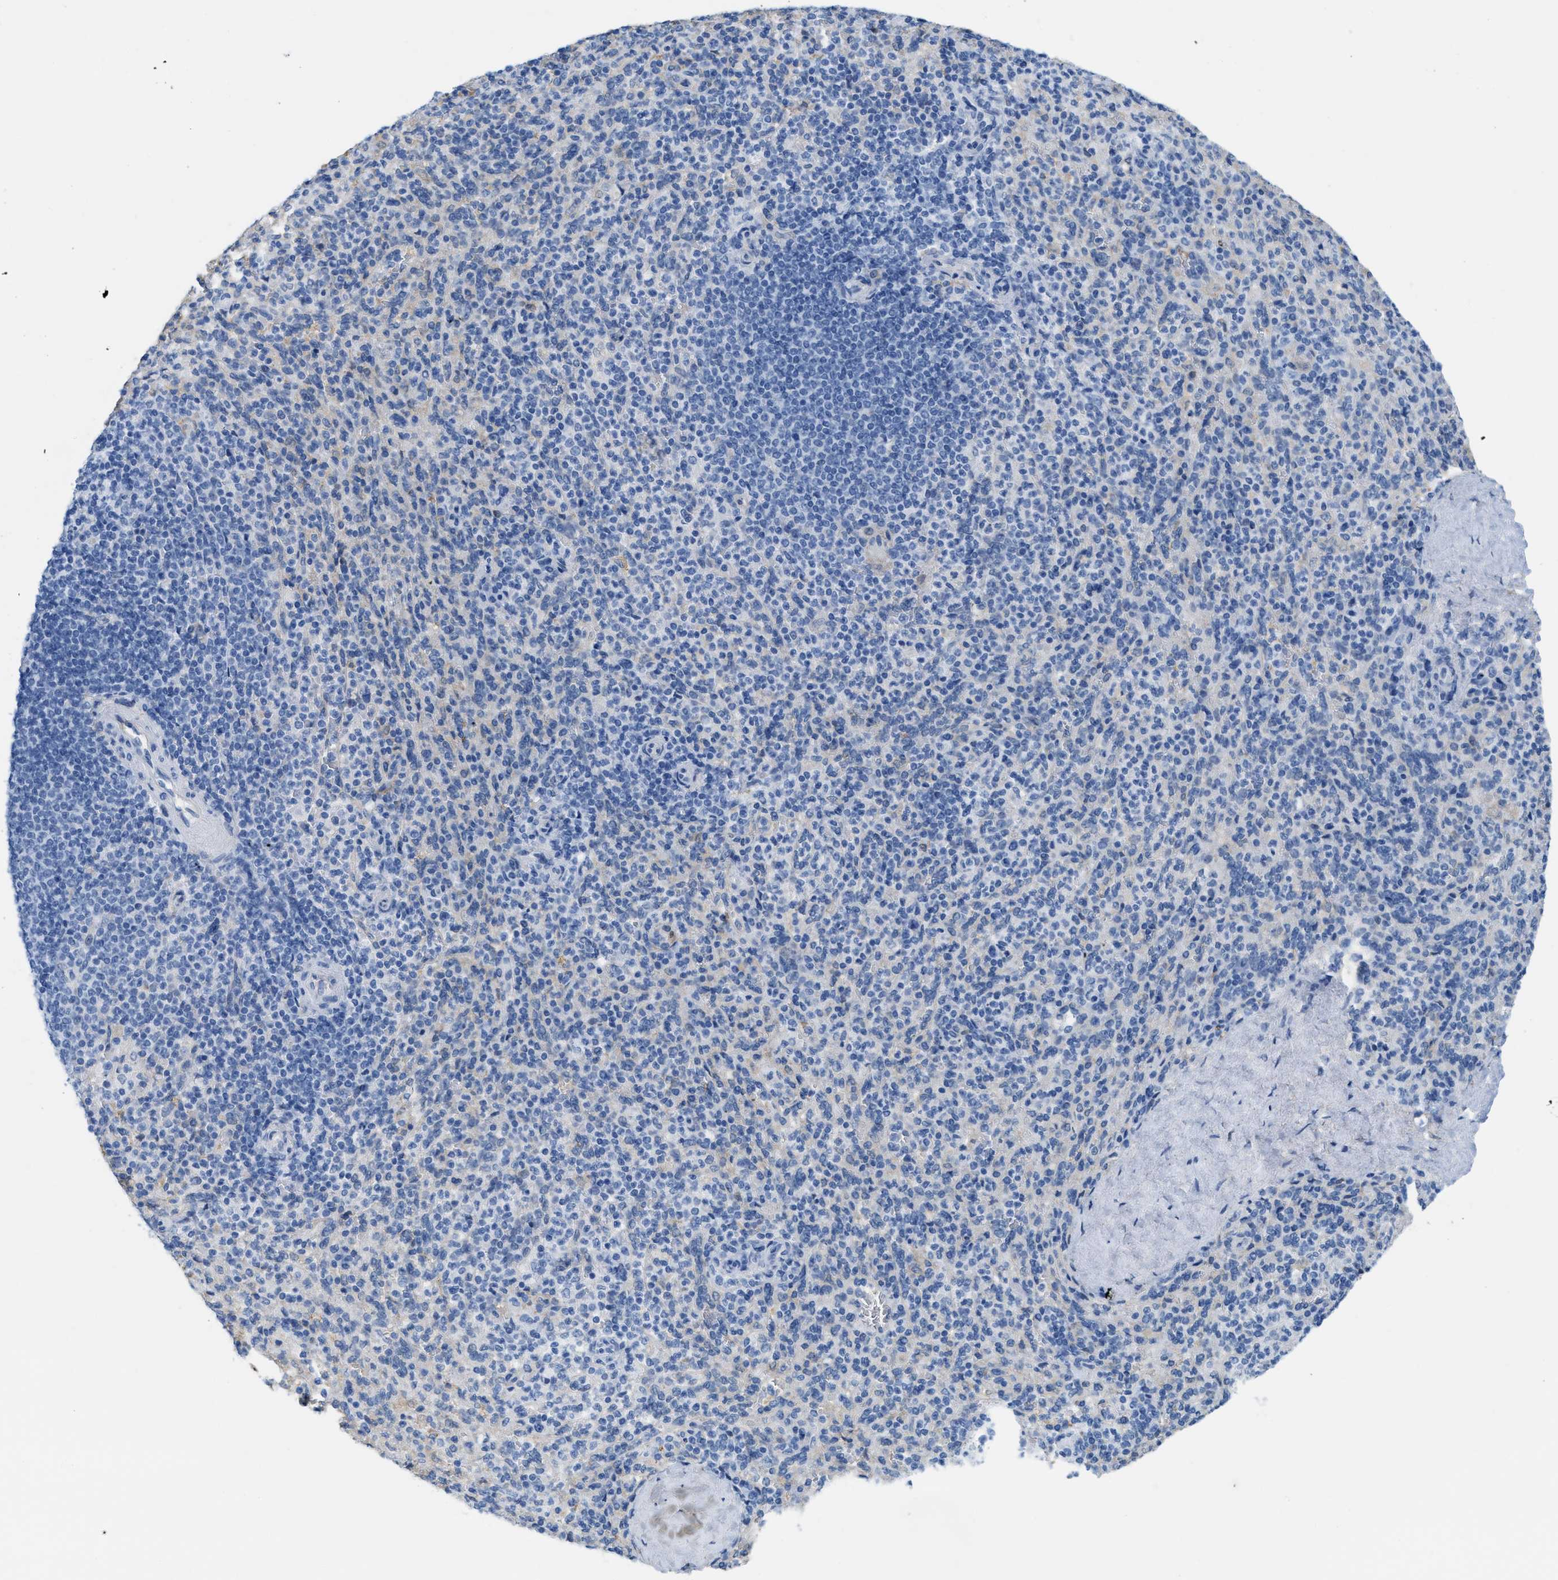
{"staining": {"intensity": "negative", "quantity": "none", "location": "none"}, "tissue": "spleen", "cell_type": "Cells in red pulp", "image_type": "normal", "snomed": [{"axis": "morphology", "description": "Normal tissue, NOS"}, {"axis": "topography", "description": "Spleen"}], "caption": "This is a histopathology image of immunohistochemistry (IHC) staining of normal spleen, which shows no positivity in cells in red pulp. The staining is performed using DAB (3,3'-diaminobenzidine) brown chromogen with nuclei counter-stained in using hematoxylin.", "gene": "ASGR1", "patient": {"sex": "male", "age": 36}}